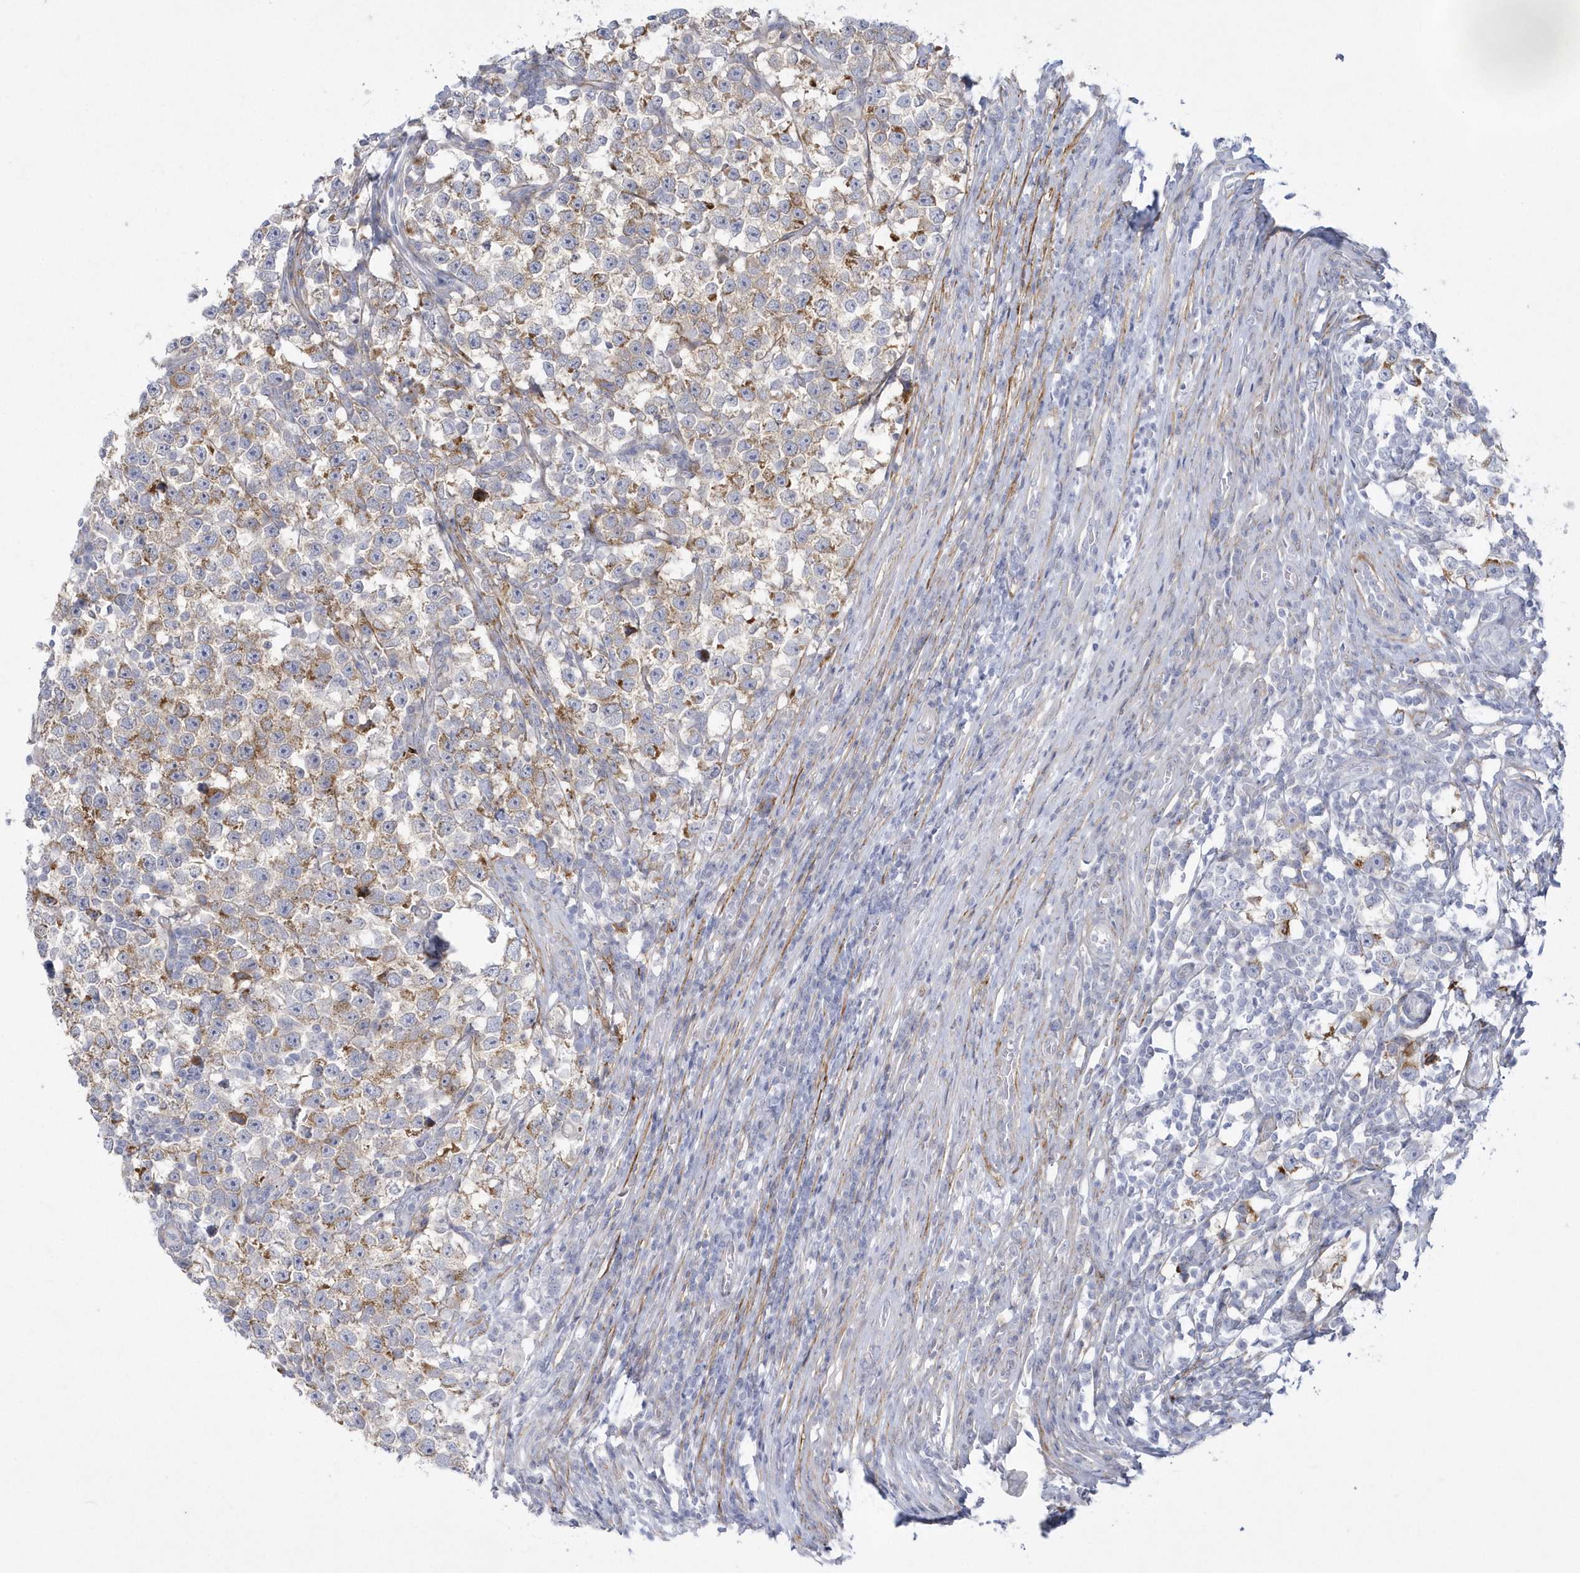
{"staining": {"intensity": "moderate", "quantity": "25%-75%", "location": "cytoplasmic/membranous"}, "tissue": "testis cancer", "cell_type": "Tumor cells", "image_type": "cancer", "snomed": [{"axis": "morphology", "description": "Normal tissue, NOS"}, {"axis": "morphology", "description": "Seminoma, NOS"}, {"axis": "topography", "description": "Testis"}], "caption": "Seminoma (testis) stained with a protein marker demonstrates moderate staining in tumor cells.", "gene": "WDR27", "patient": {"sex": "male", "age": 43}}